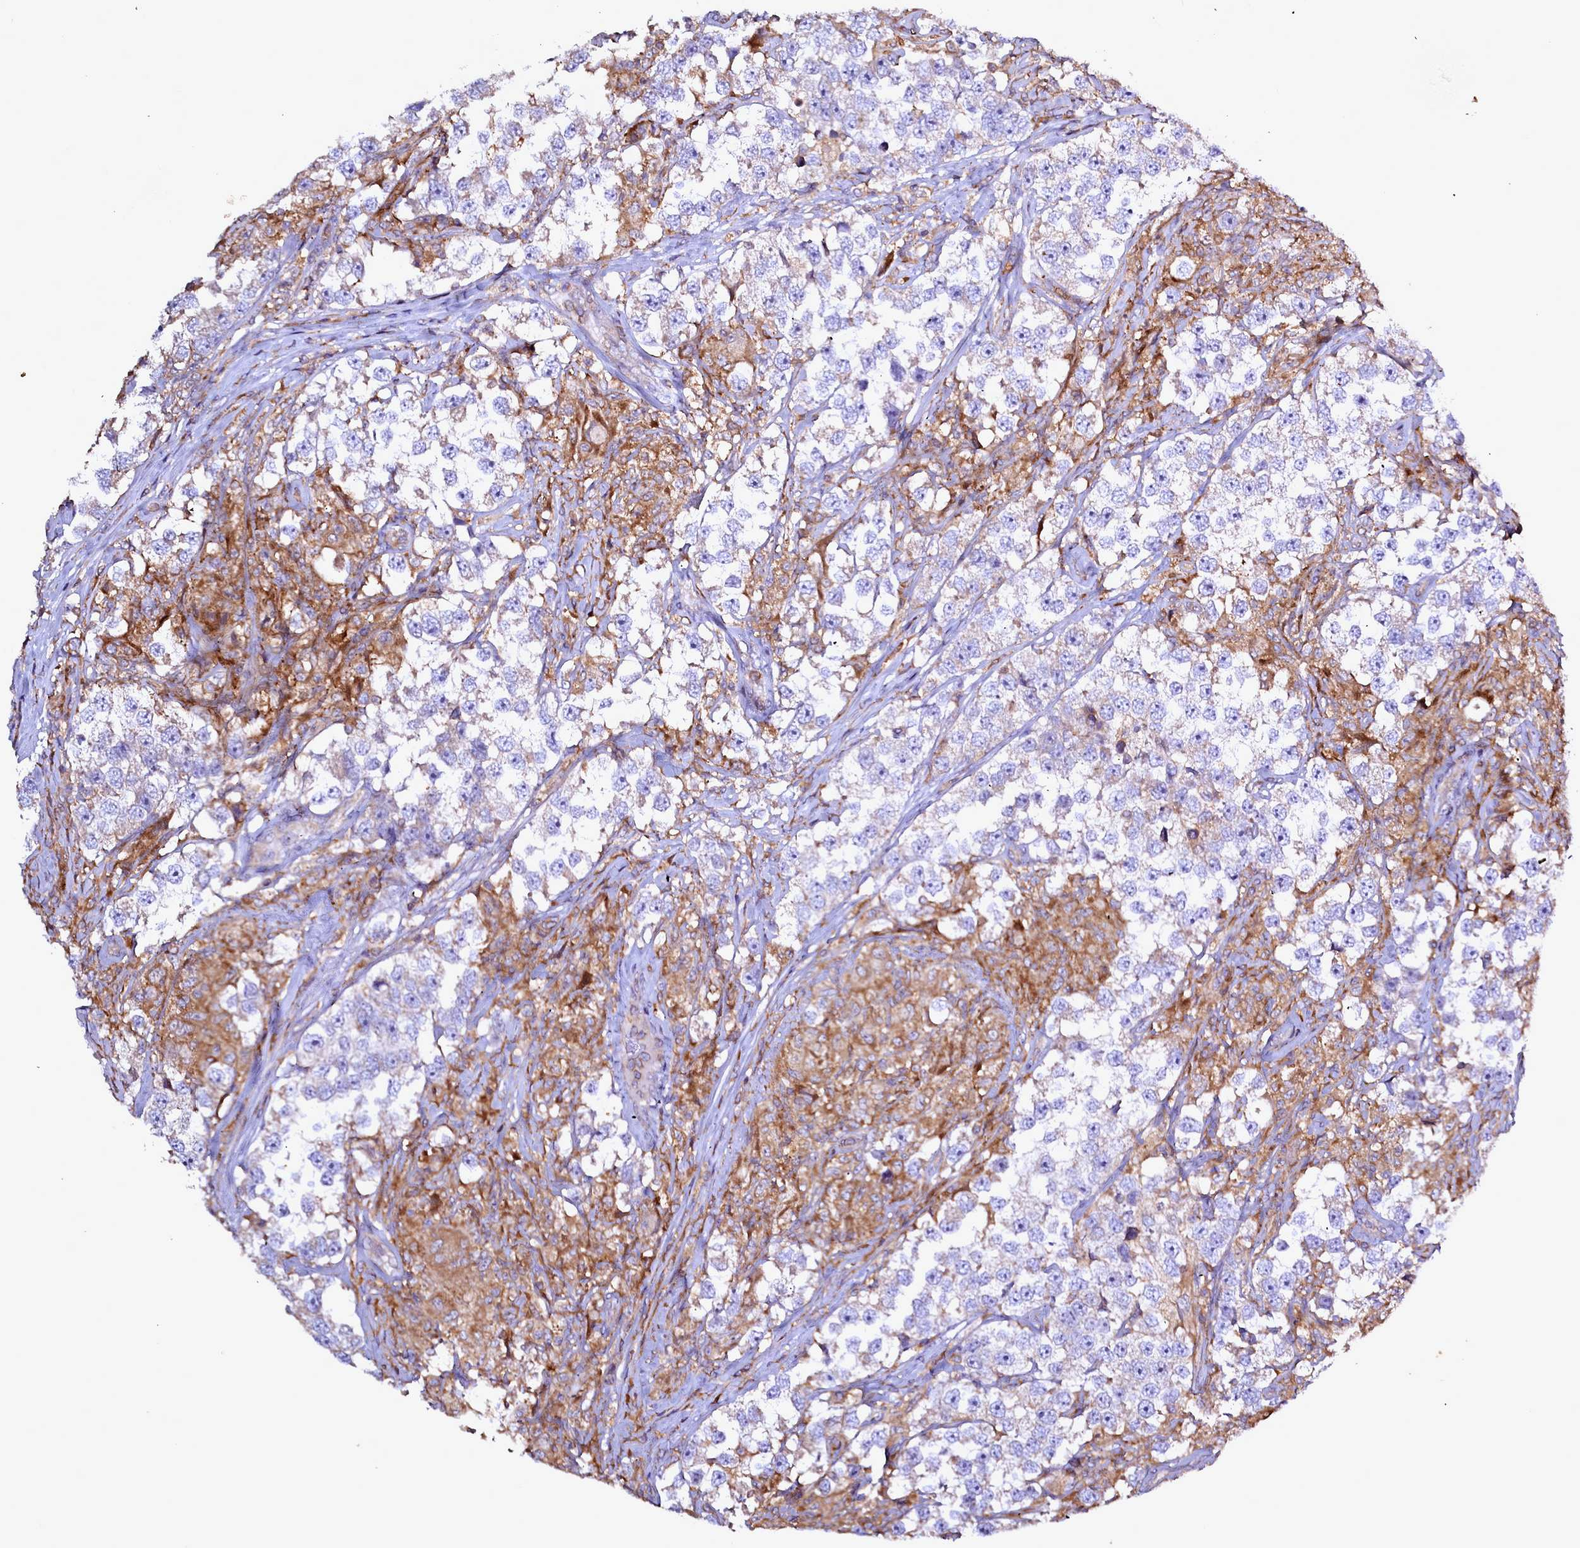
{"staining": {"intensity": "weak", "quantity": "<25%", "location": "cytoplasmic/membranous"}, "tissue": "testis cancer", "cell_type": "Tumor cells", "image_type": "cancer", "snomed": [{"axis": "morphology", "description": "Seminoma, NOS"}, {"axis": "topography", "description": "Testis"}], "caption": "Immunohistochemistry photomicrograph of testis cancer (seminoma) stained for a protein (brown), which shows no staining in tumor cells. The staining was performed using DAB (3,3'-diaminobenzidine) to visualize the protein expression in brown, while the nuclei were stained in blue with hematoxylin (Magnification: 20x).", "gene": "NCKAP1L", "patient": {"sex": "male", "age": 46}}